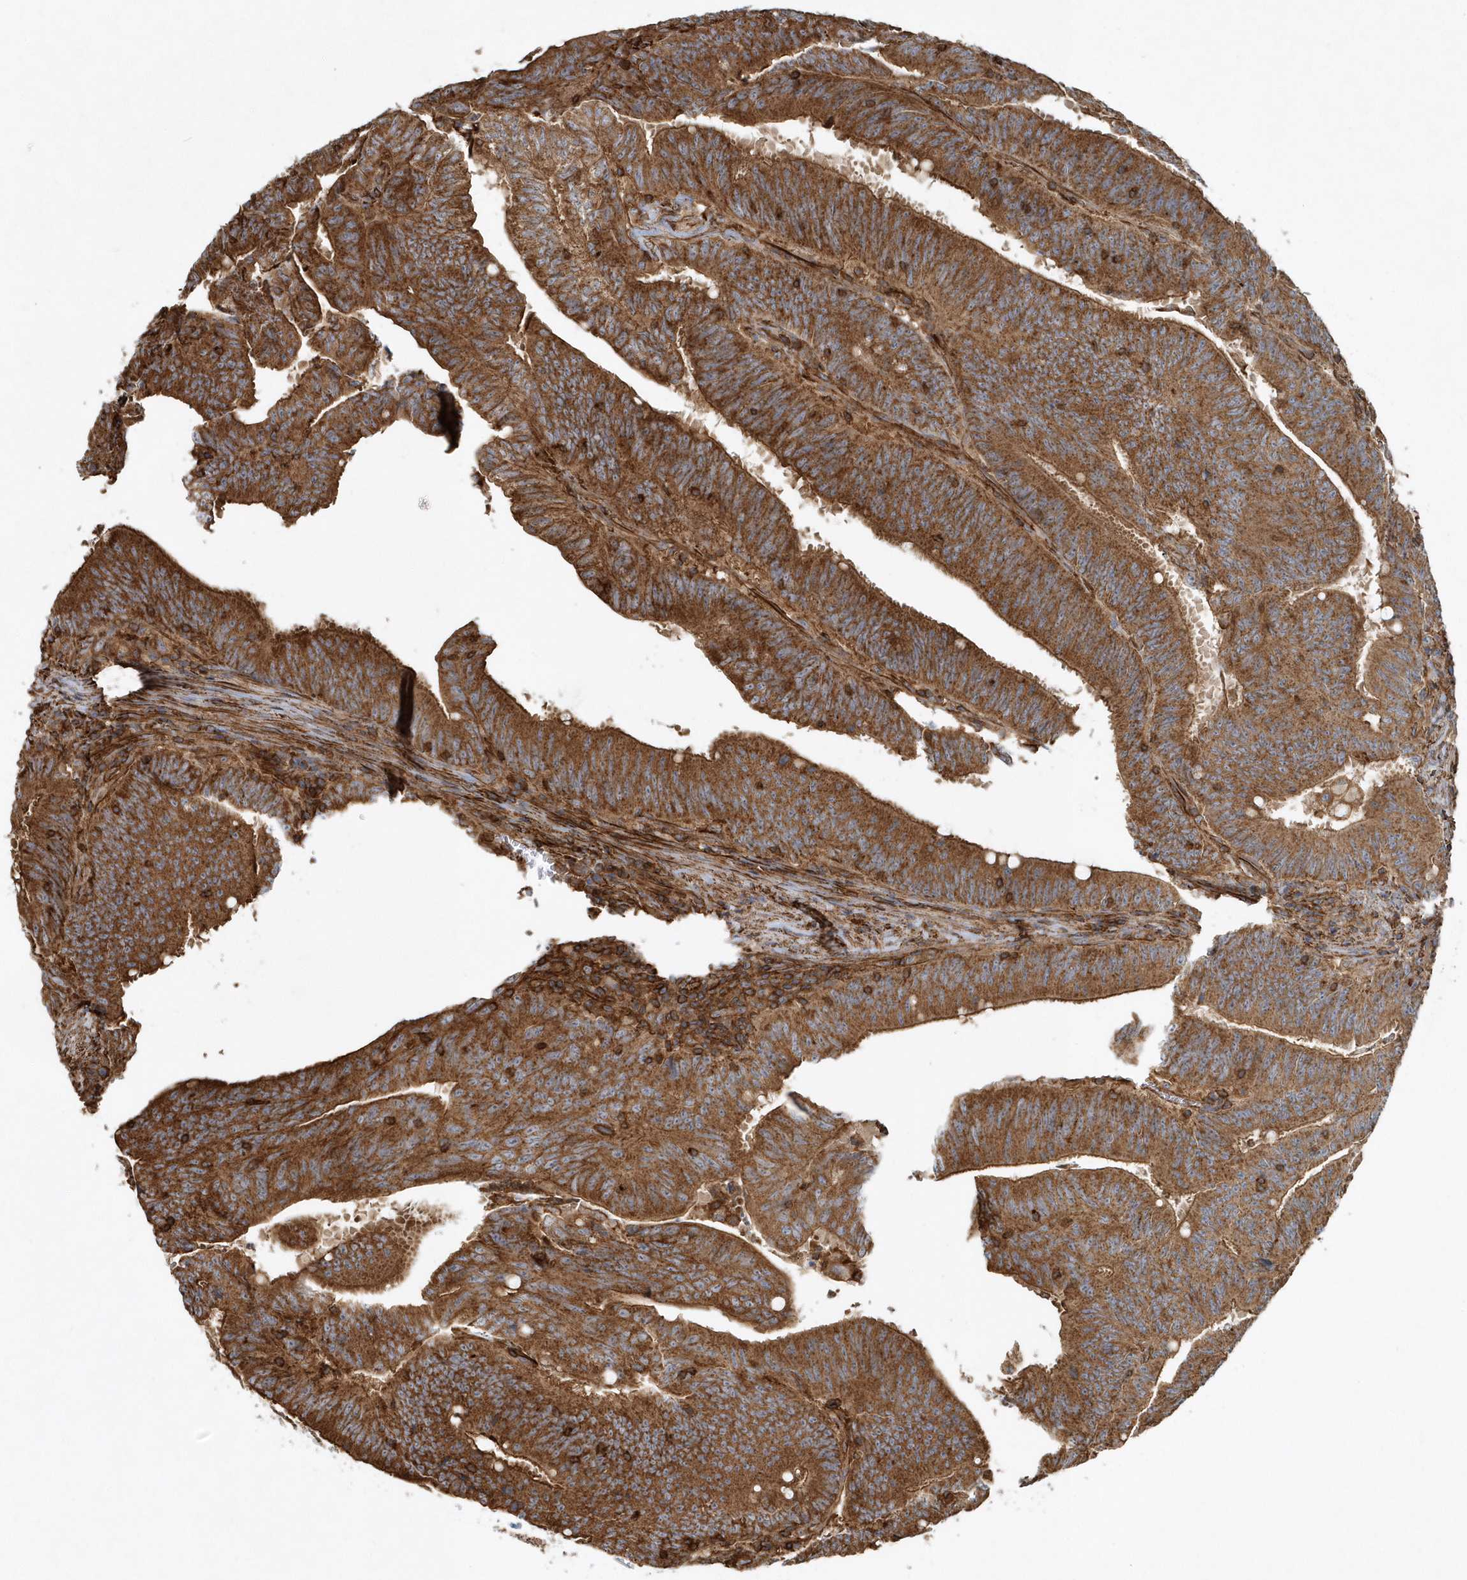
{"staining": {"intensity": "strong", "quantity": ">75%", "location": "cytoplasmic/membranous"}, "tissue": "colorectal cancer", "cell_type": "Tumor cells", "image_type": "cancer", "snomed": [{"axis": "morphology", "description": "Adenocarcinoma, NOS"}, {"axis": "topography", "description": "Colon"}], "caption": "Immunohistochemistry (IHC) photomicrograph of human colorectal cancer (adenocarcinoma) stained for a protein (brown), which displays high levels of strong cytoplasmic/membranous positivity in approximately >75% of tumor cells.", "gene": "MMUT", "patient": {"sex": "male", "age": 45}}